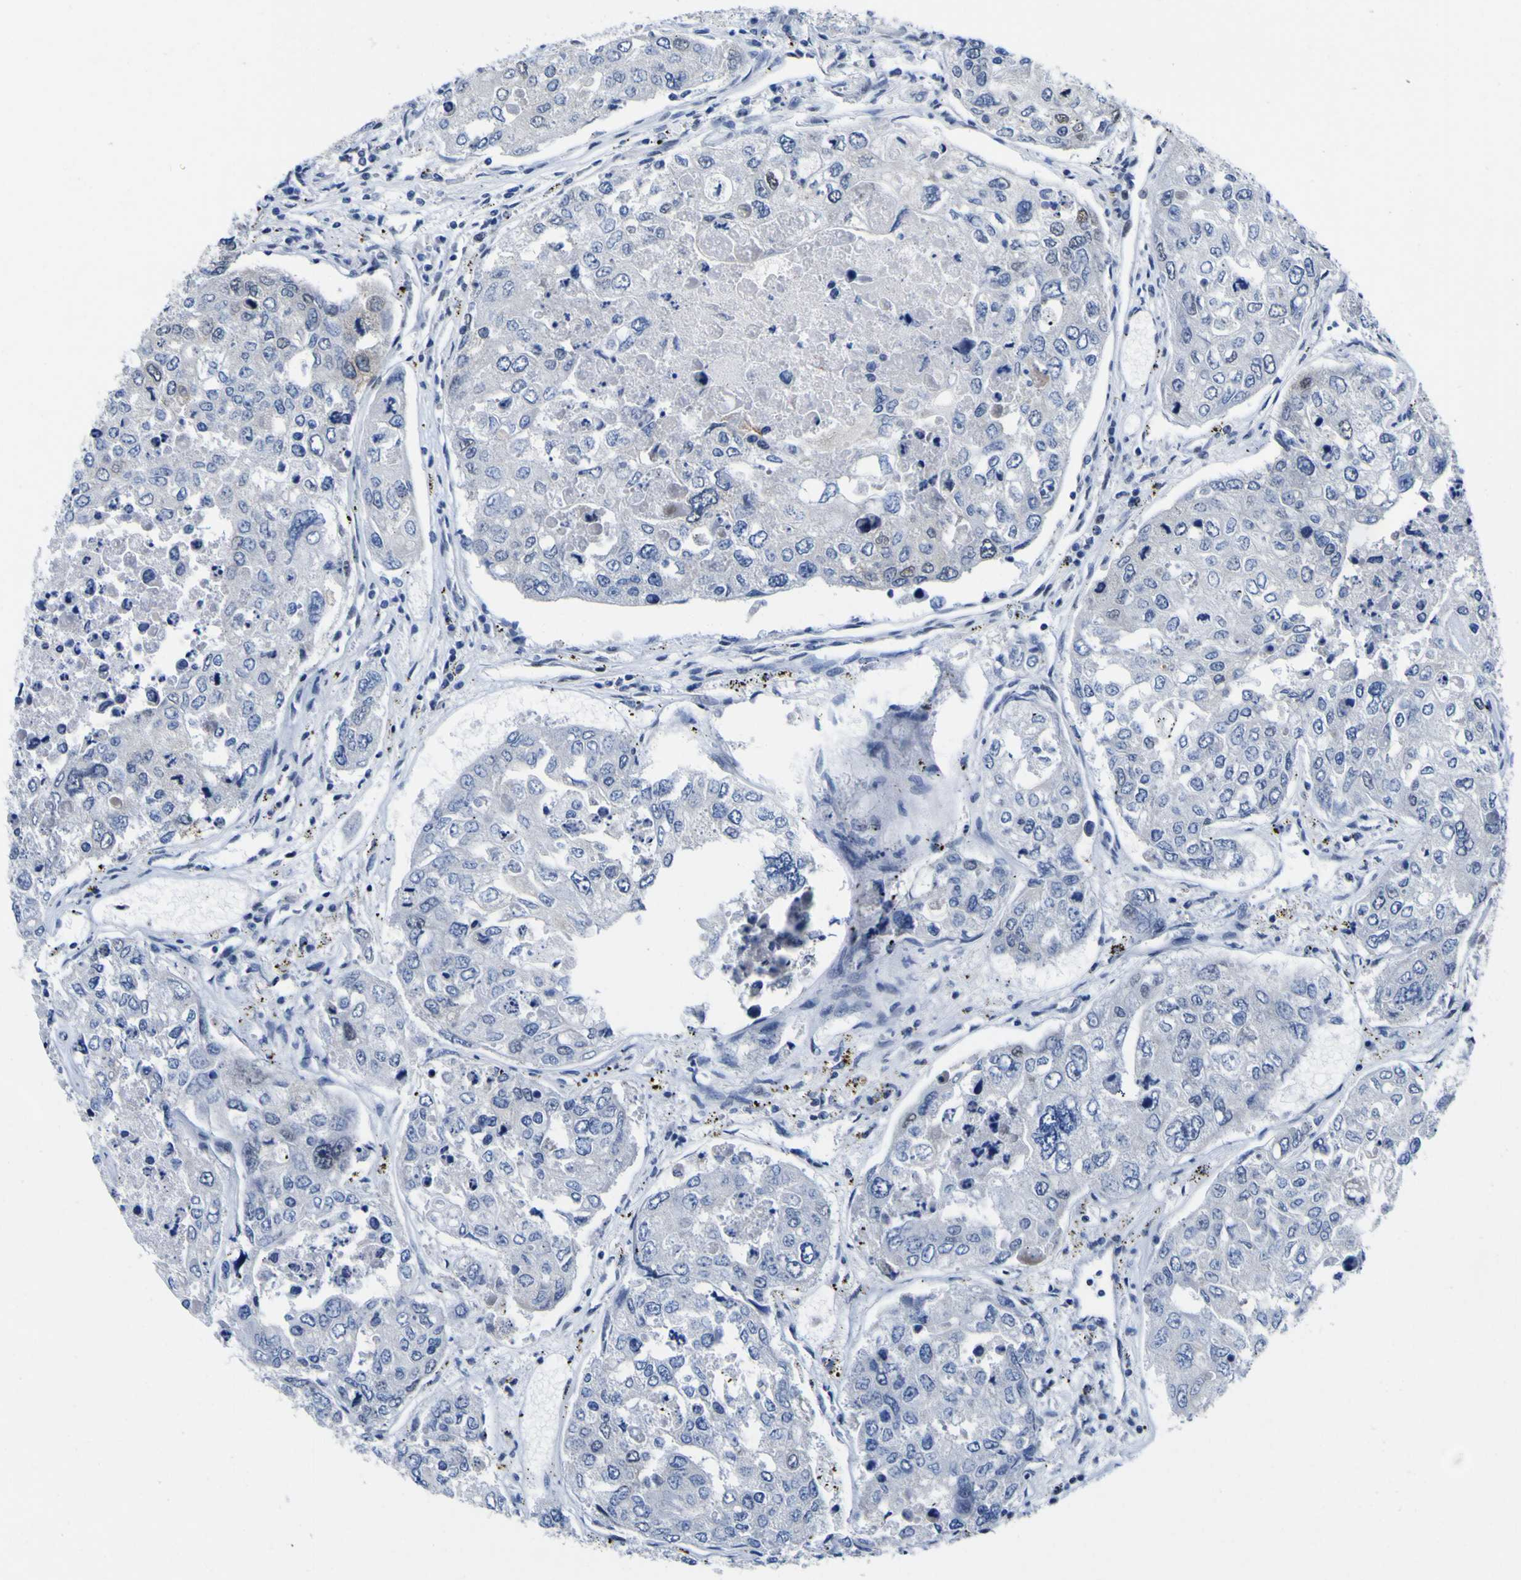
{"staining": {"intensity": "moderate", "quantity": "<25%", "location": "nuclear"}, "tissue": "urothelial cancer", "cell_type": "Tumor cells", "image_type": "cancer", "snomed": [{"axis": "morphology", "description": "Urothelial carcinoma, High grade"}, {"axis": "topography", "description": "Lymph node"}, {"axis": "topography", "description": "Urinary bladder"}], "caption": "A high-resolution micrograph shows immunohistochemistry staining of urothelial carcinoma (high-grade), which demonstrates moderate nuclear positivity in about <25% of tumor cells.", "gene": "MBD3", "patient": {"sex": "male", "age": 51}}